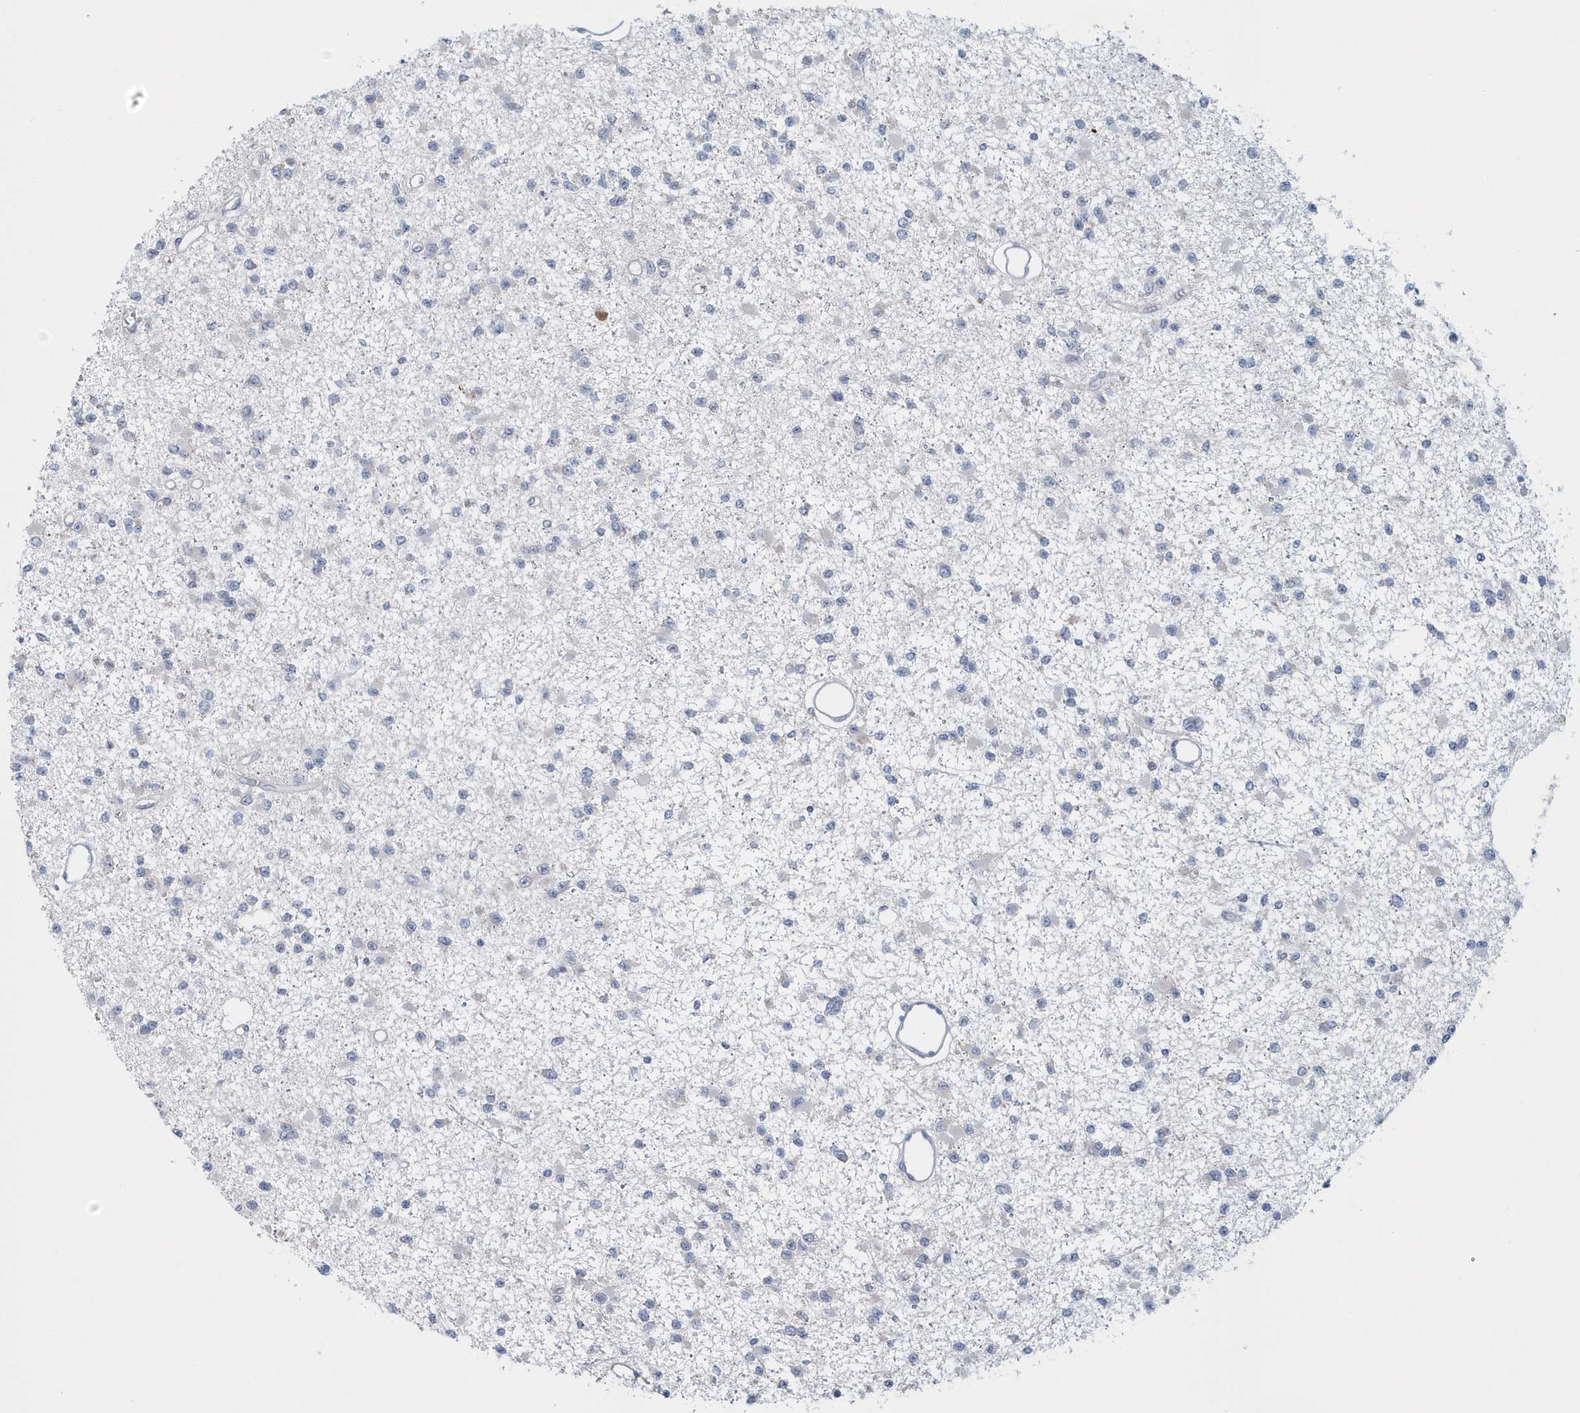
{"staining": {"intensity": "negative", "quantity": "none", "location": "none"}, "tissue": "glioma", "cell_type": "Tumor cells", "image_type": "cancer", "snomed": [{"axis": "morphology", "description": "Glioma, malignant, Low grade"}, {"axis": "topography", "description": "Brain"}], "caption": "IHC micrograph of neoplastic tissue: glioma stained with DAB reveals no significant protein expression in tumor cells.", "gene": "SPATA18", "patient": {"sex": "female", "age": 22}}